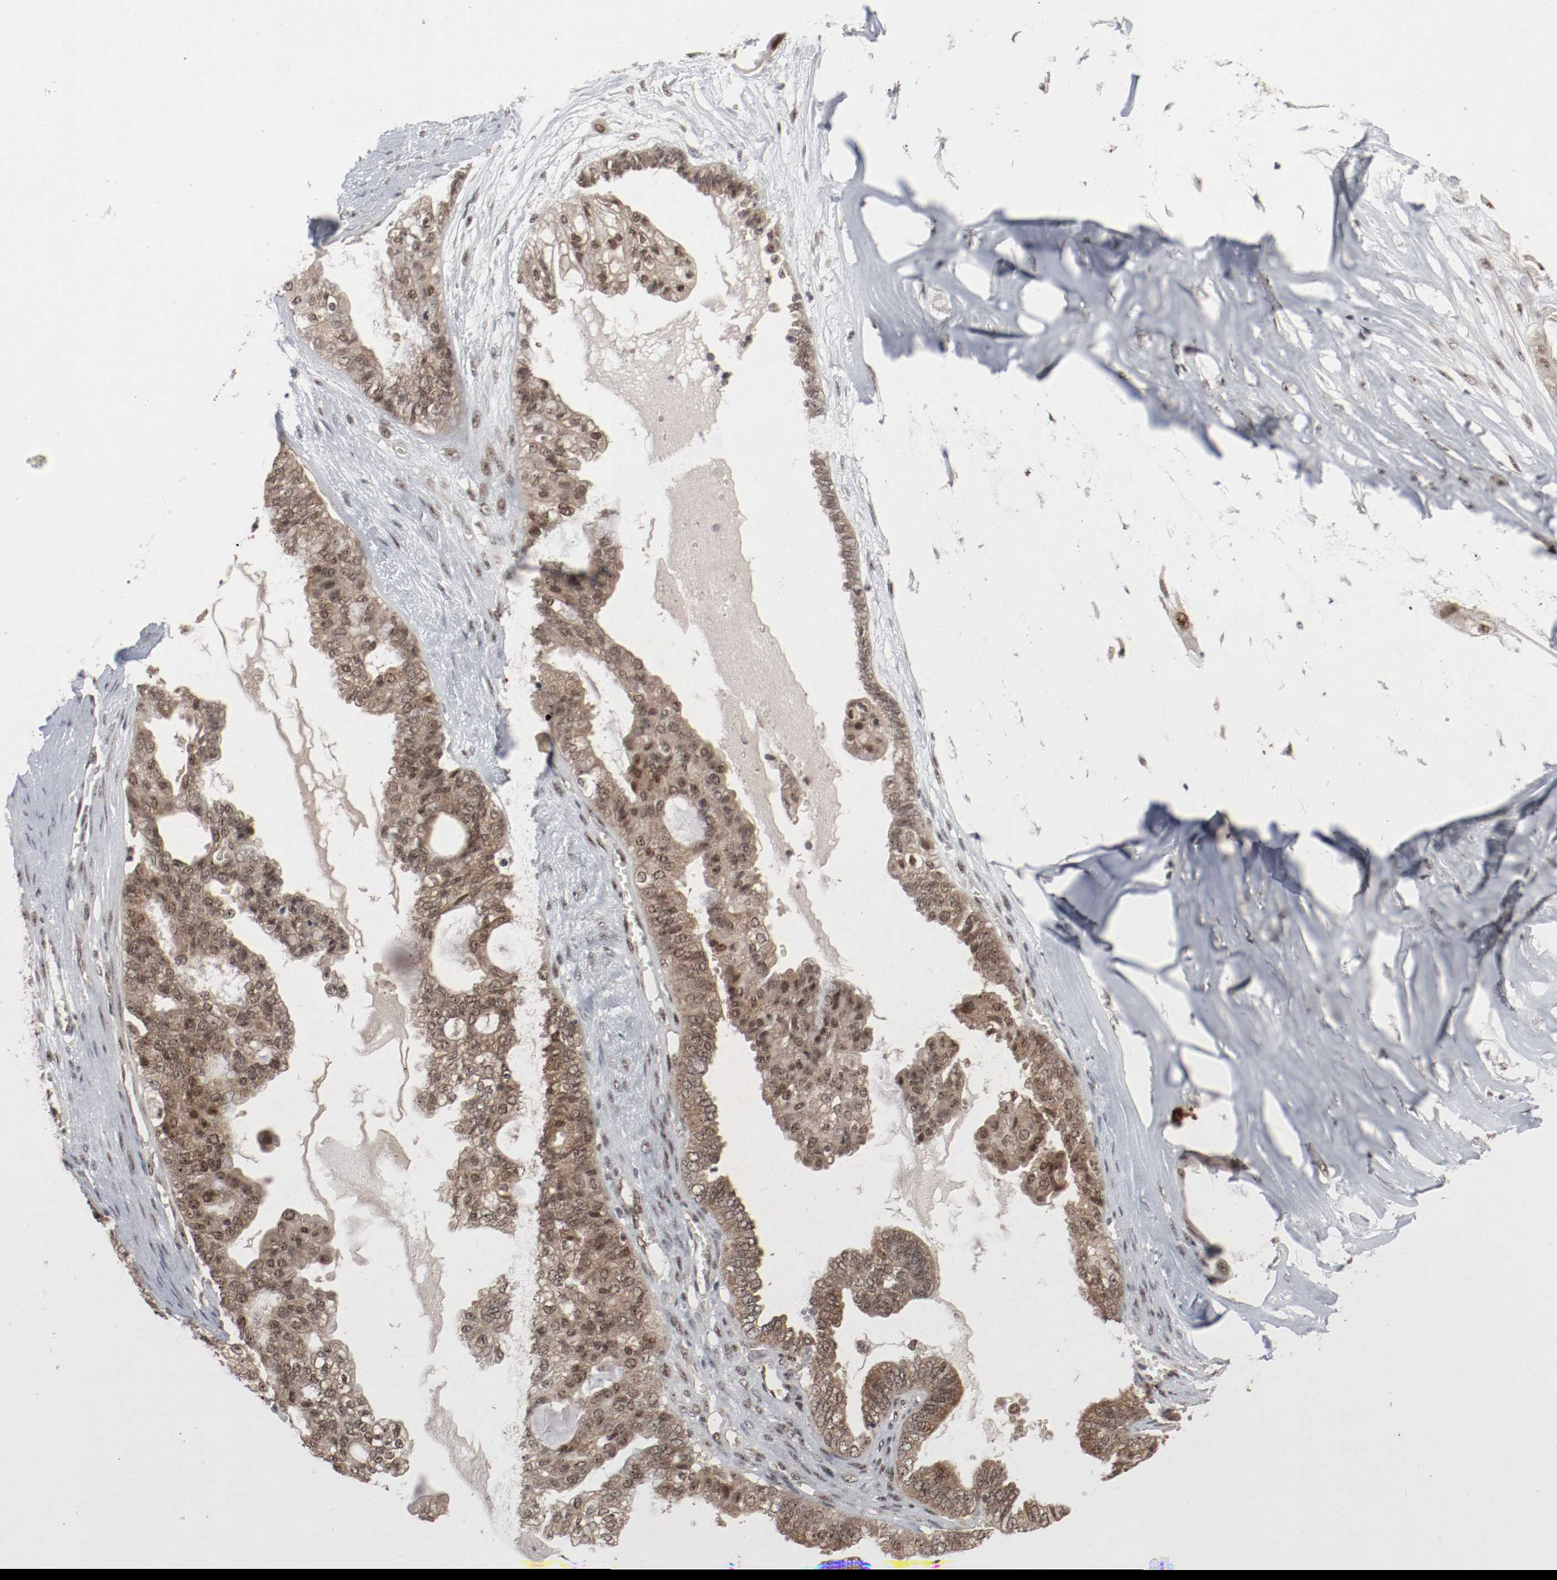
{"staining": {"intensity": "moderate", "quantity": ">75%", "location": "cytoplasmic/membranous,nuclear"}, "tissue": "ovarian cancer", "cell_type": "Tumor cells", "image_type": "cancer", "snomed": [{"axis": "morphology", "description": "Carcinoma, NOS"}, {"axis": "morphology", "description": "Carcinoma, endometroid"}, {"axis": "topography", "description": "Ovary"}], "caption": "The immunohistochemical stain highlights moderate cytoplasmic/membranous and nuclear staining in tumor cells of ovarian carcinoma tissue.", "gene": "CSNK2B", "patient": {"sex": "female", "age": 50}}